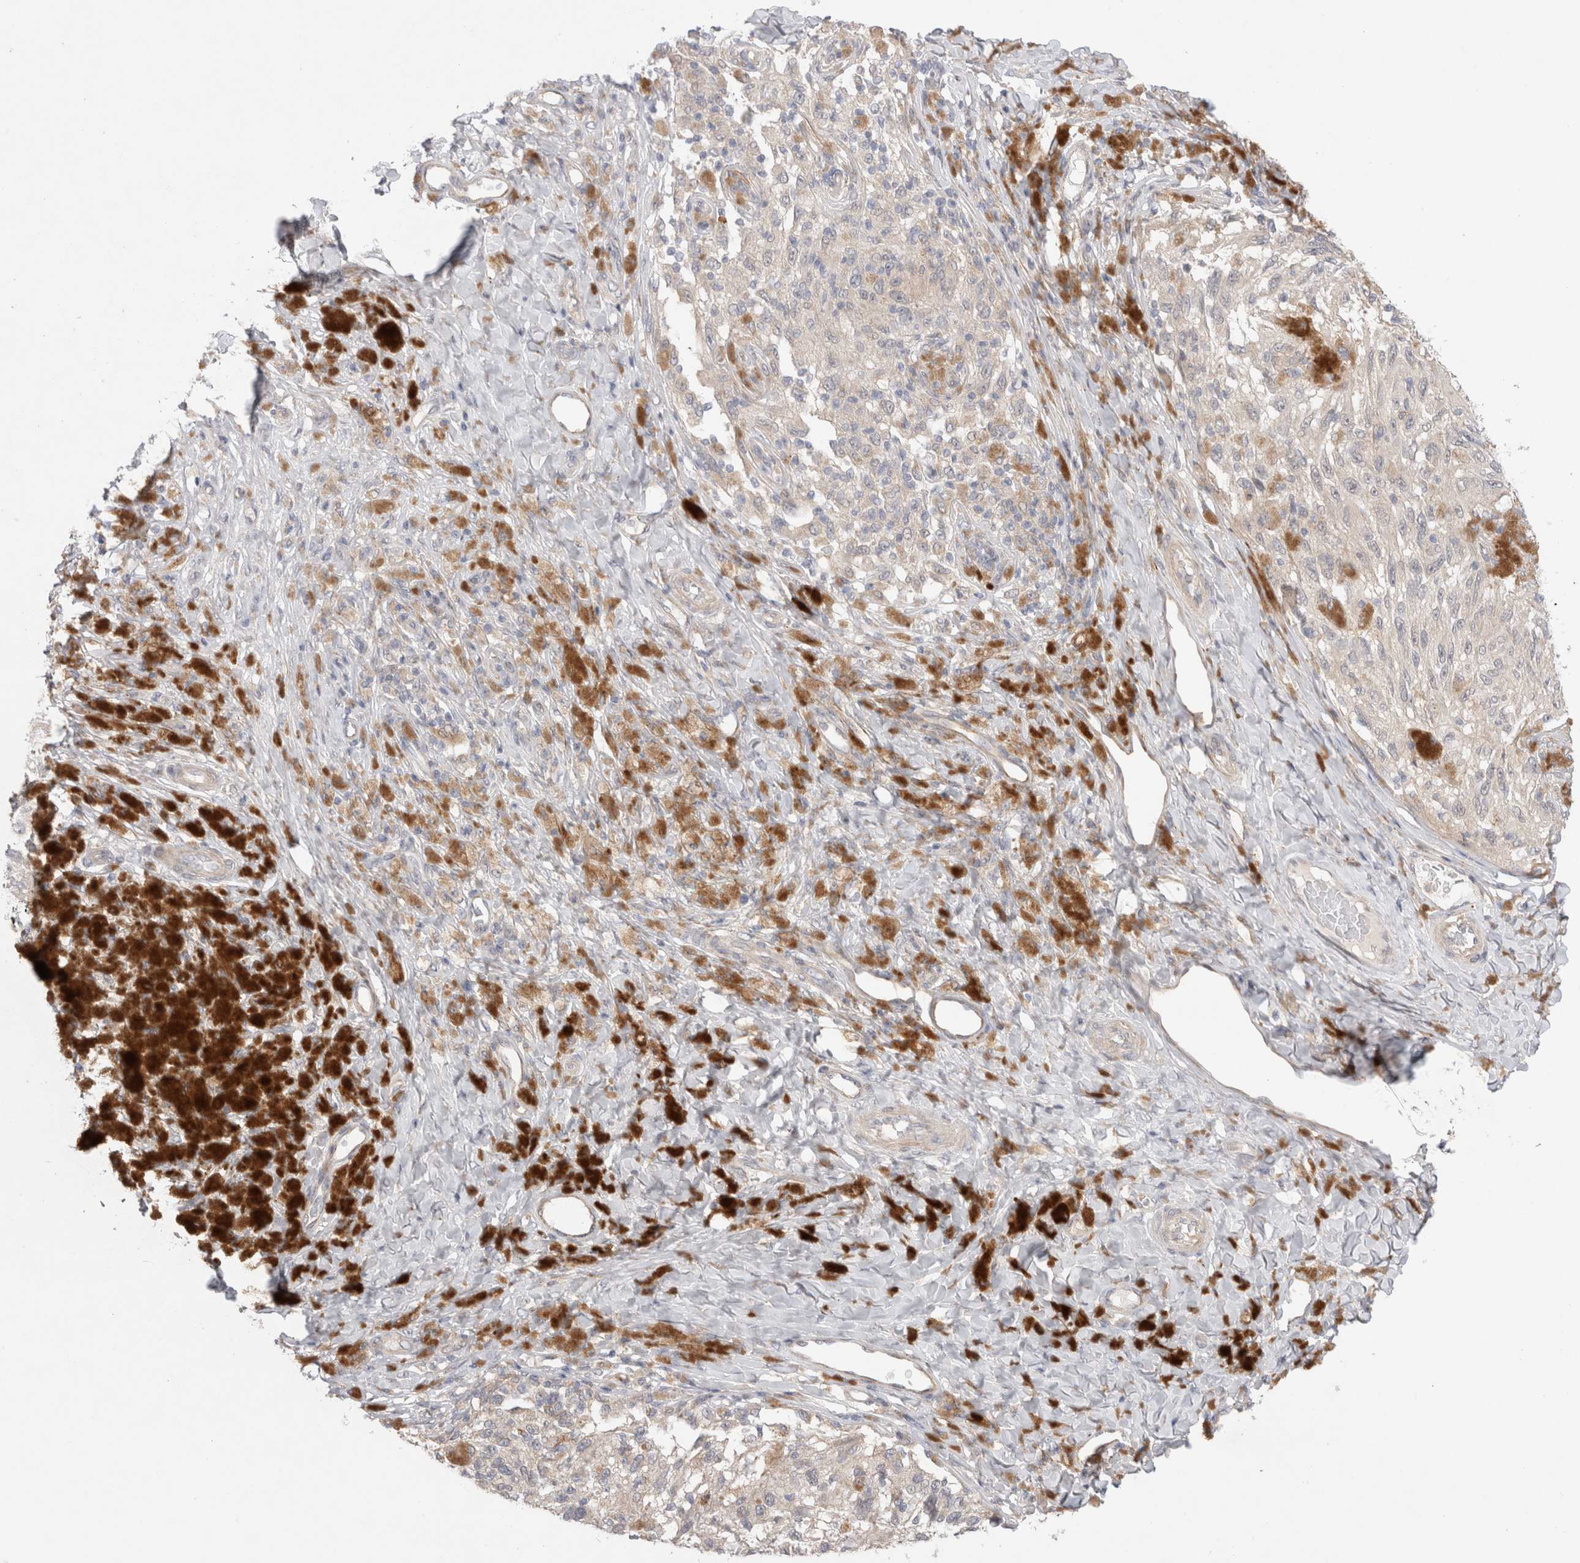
{"staining": {"intensity": "negative", "quantity": "none", "location": "none"}, "tissue": "melanoma", "cell_type": "Tumor cells", "image_type": "cancer", "snomed": [{"axis": "morphology", "description": "Malignant melanoma, NOS"}, {"axis": "topography", "description": "Skin"}], "caption": "A high-resolution micrograph shows IHC staining of melanoma, which demonstrates no significant positivity in tumor cells.", "gene": "GSDMB", "patient": {"sex": "female", "age": 73}}